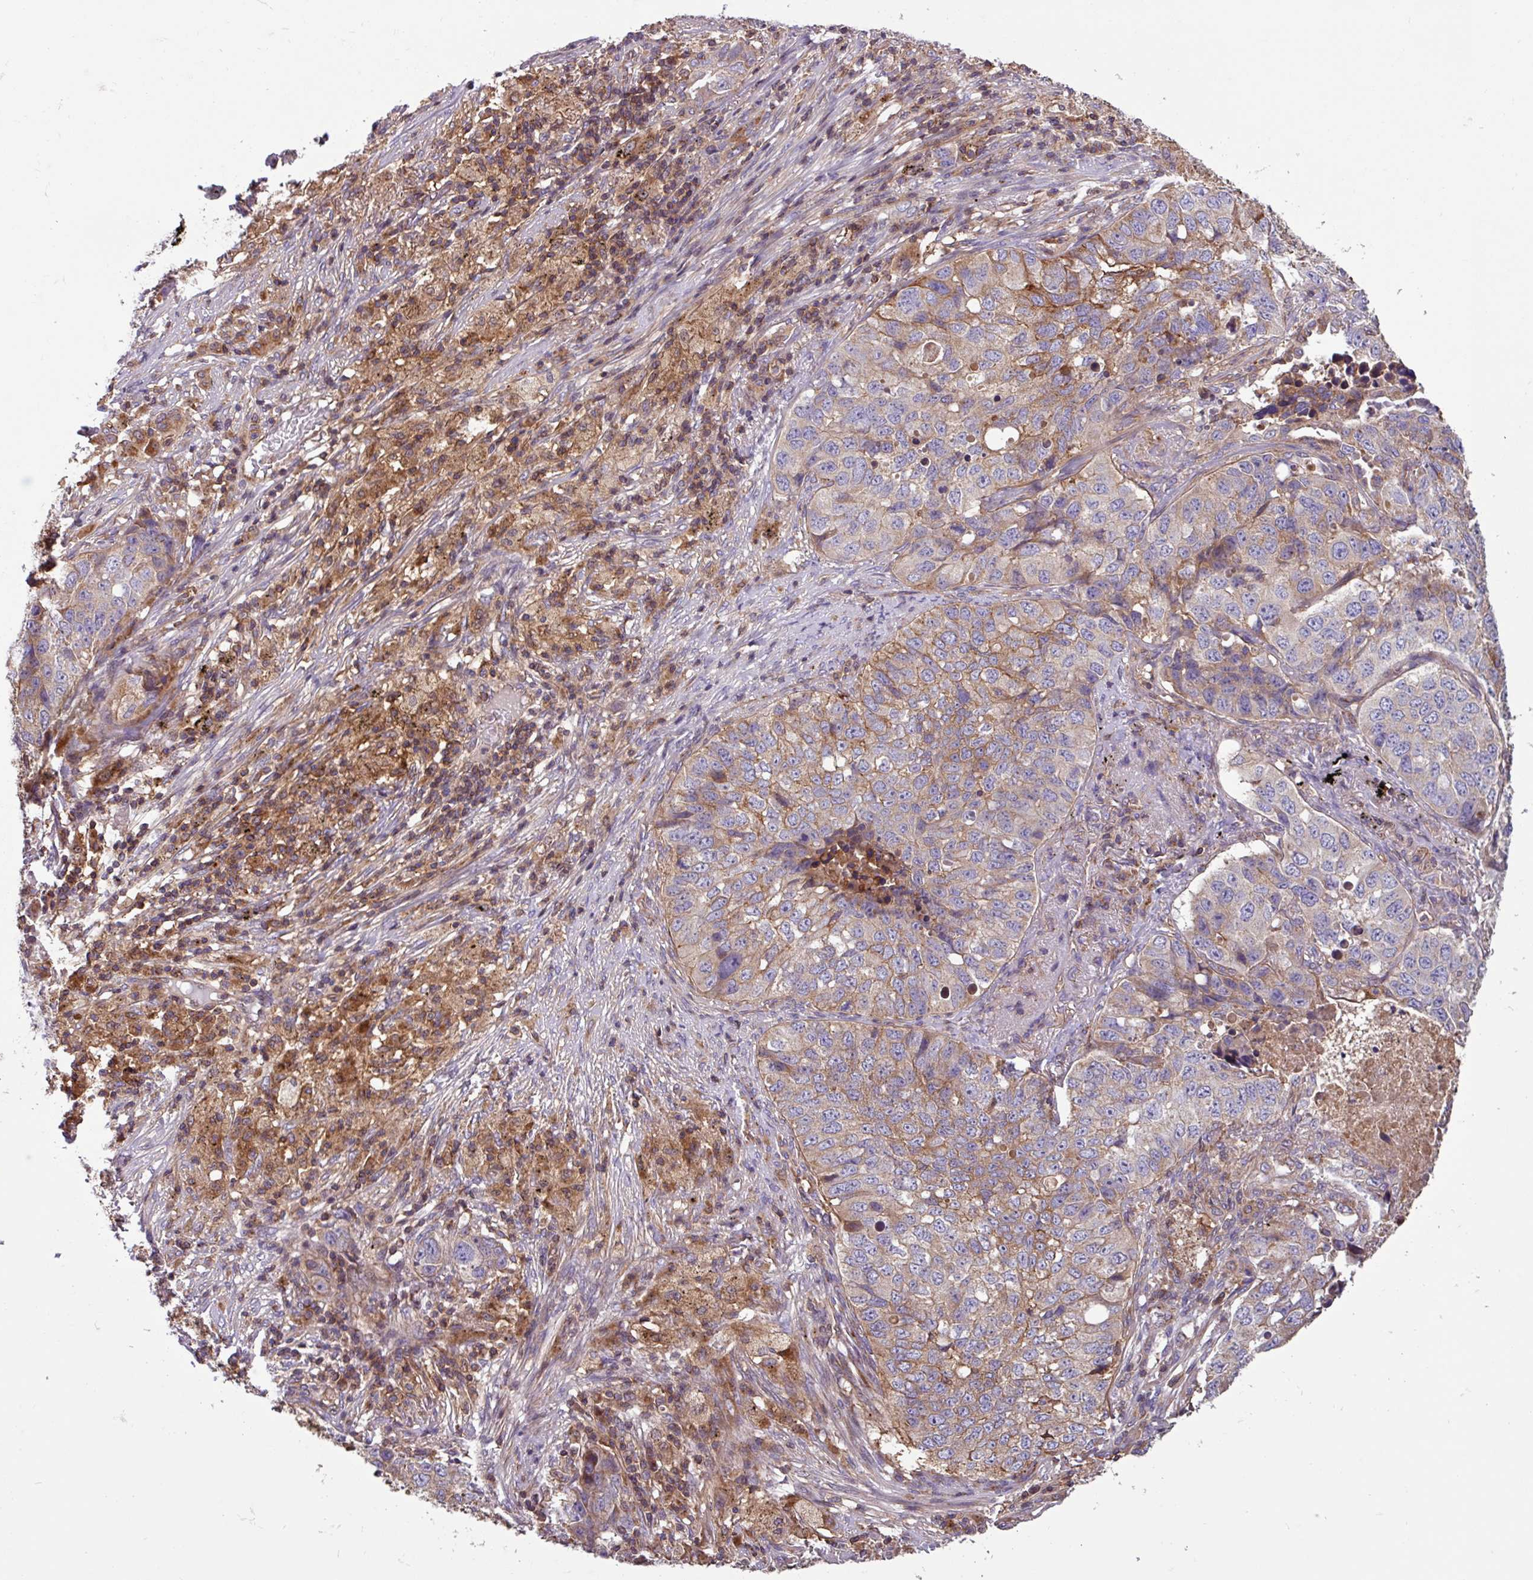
{"staining": {"intensity": "moderate", "quantity": "25%-75%", "location": "cytoplasmic/membranous"}, "tissue": "lung cancer", "cell_type": "Tumor cells", "image_type": "cancer", "snomed": [{"axis": "morphology", "description": "Squamous cell carcinoma, NOS"}, {"axis": "topography", "description": "Lung"}], "caption": "DAB (3,3'-diaminobenzidine) immunohistochemical staining of human lung squamous cell carcinoma shows moderate cytoplasmic/membranous protein expression in approximately 25%-75% of tumor cells.", "gene": "PLEKHD1", "patient": {"sex": "male", "age": 60}}